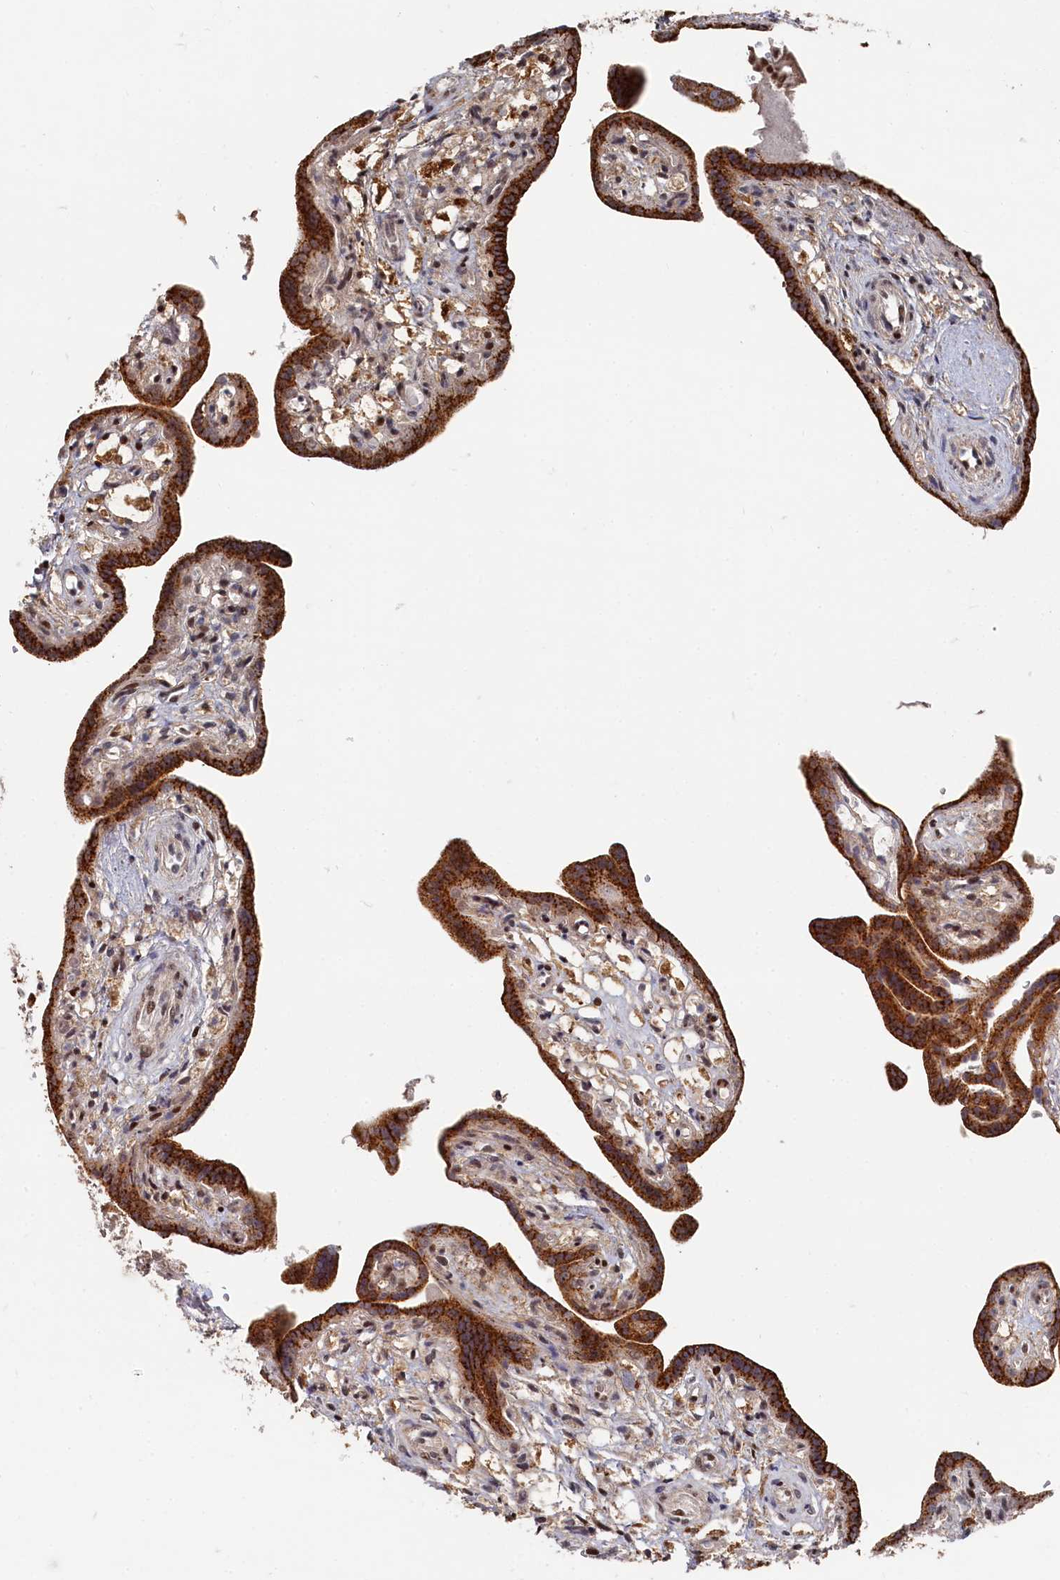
{"staining": {"intensity": "strong", "quantity": ">75%", "location": "cytoplasmic/membranous,nuclear"}, "tissue": "placenta", "cell_type": "Trophoblastic cells", "image_type": "normal", "snomed": [{"axis": "morphology", "description": "Normal tissue, NOS"}, {"axis": "topography", "description": "Placenta"}], "caption": "Immunohistochemistry micrograph of normal placenta stained for a protein (brown), which demonstrates high levels of strong cytoplasmic/membranous,nuclear positivity in about >75% of trophoblastic cells.", "gene": "BUB3", "patient": {"sex": "female", "age": 37}}